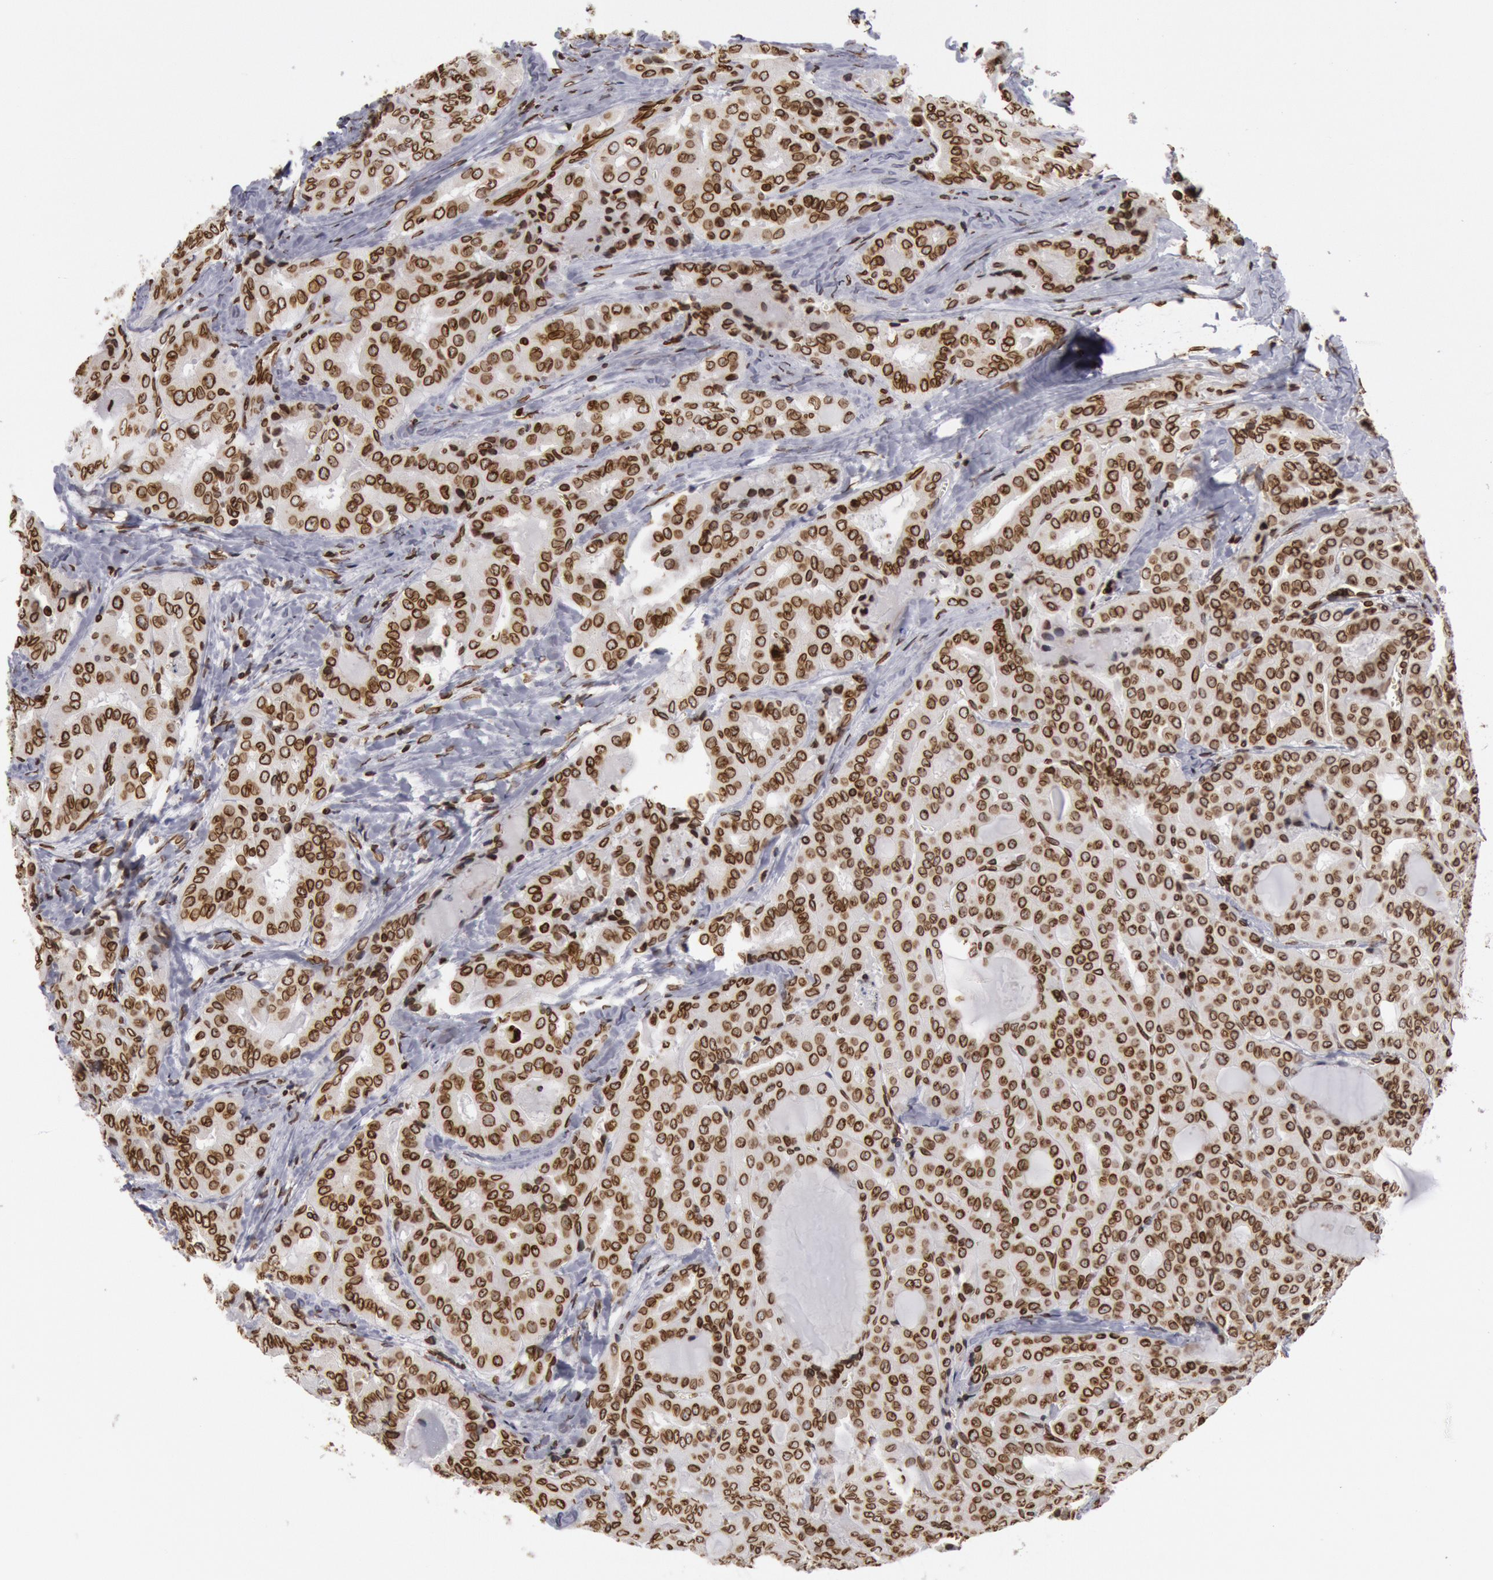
{"staining": {"intensity": "strong", "quantity": ">75%", "location": "cytoplasmic/membranous,nuclear"}, "tissue": "thyroid cancer", "cell_type": "Tumor cells", "image_type": "cancer", "snomed": [{"axis": "morphology", "description": "Papillary adenocarcinoma, NOS"}, {"axis": "topography", "description": "Thyroid gland"}], "caption": "About >75% of tumor cells in thyroid cancer (papillary adenocarcinoma) demonstrate strong cytoplasmic/membranous and nuclear protein positivity as visualized by brown immunohistochemical staining.", "gene": "SUN2", "patient": {"sex": "female", "age": 71}}